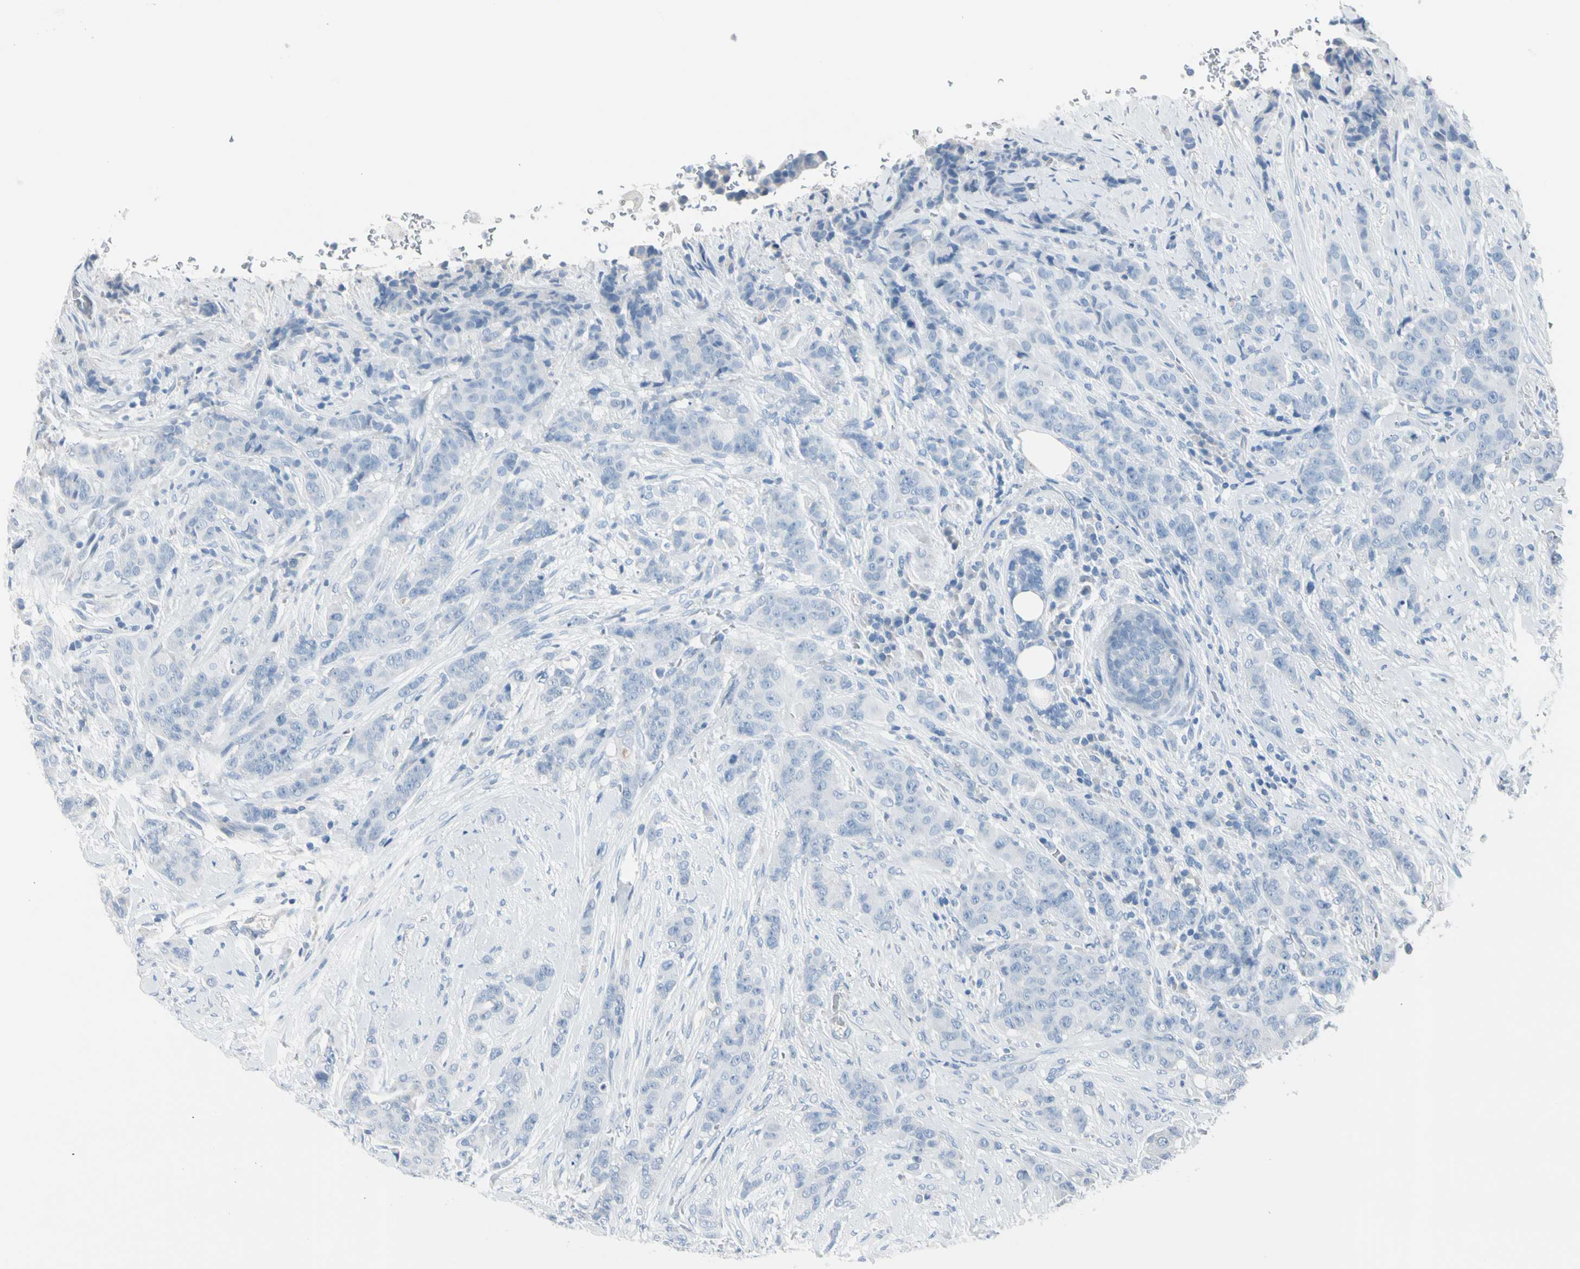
{"staining": {"intensity": "negative", "quantity": "none", "location": "none"}, "tissue": "breast cancer", "cell_type": "Tumor cells", "image_type": "cancer", "snomed": [{"axis": "morphology", "description": "Duct carcinoma"}, {"axis": "topography", "description": "Breast"}], "caption": "An immunohistochemistry photomicrograph of breast invasive ductal carcinoma is shown. There is no staining in tumor cells of breast invasive ductal carcinoma.", "gene": "TPO", "patient": {"sex": "female", "age": 40}}